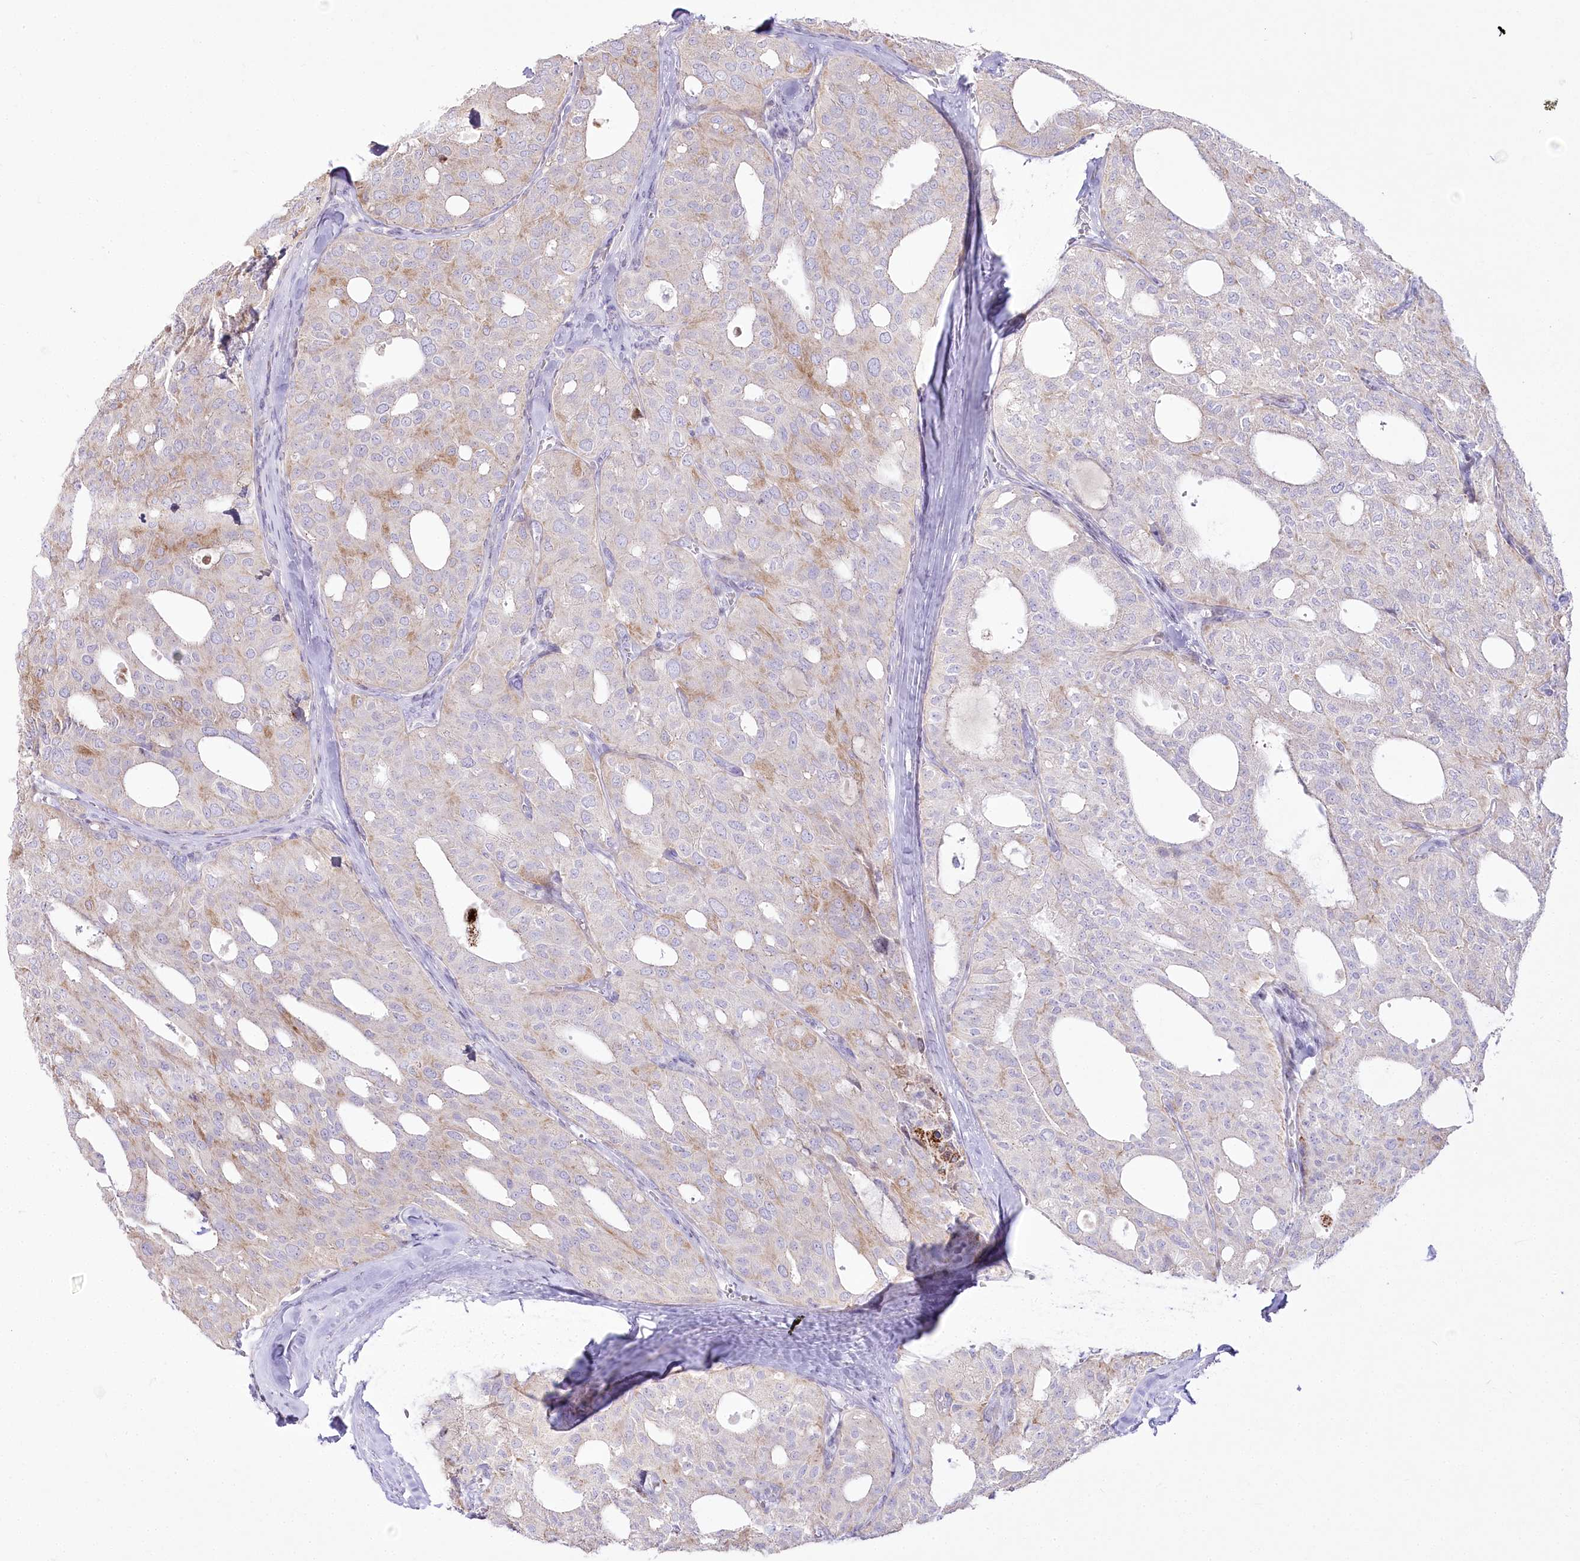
{"staining": {"intensity": "weak", "quantity": "<25%", "location": "cytoplasmic/membranous"}, "tissue": "thyroid cancer", "cell_type": "Tumor cells", "image_type": "cancer", "snomed": [{"axis": "morphology", "description": "Follicular adenoma carcinoma, NOS"}, {"axis": "topography", "description": "Thyroid gland"}], "caption": "Tumor cells show no significant staining in follicular adenoma carcinoma (thyroid). (Immunohistochemistry, brightfield microscopy, high magnification).", "gene": "CEP164", "patient": {"sex": "male", "age": 75}}